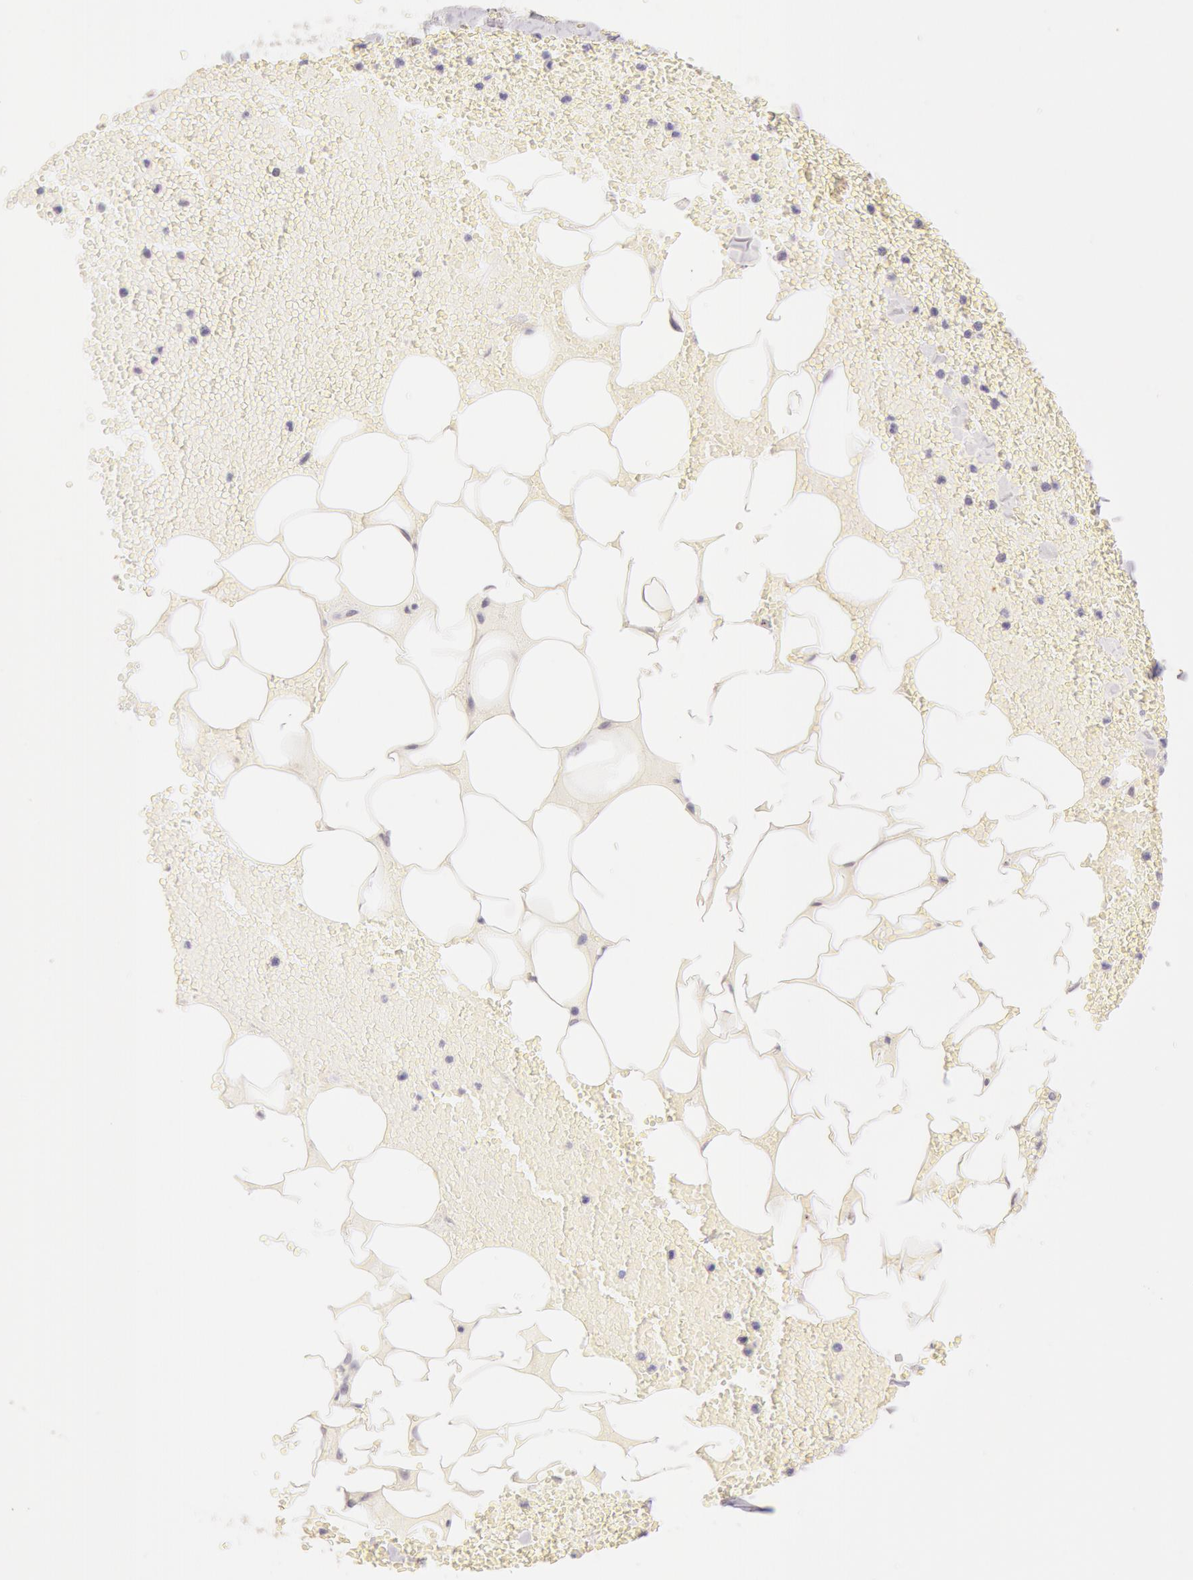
{"staining": {"intensity": "negative", "quantity": "none", "location": "none"}, "tissue": "adipose tissue", "cell_type": "Adipocytes", "image_type": "normal", "snomed": [{"axis": "morphology", "description": "Normal tissue, NOS"}, {"axis": "morphology", "description": "Inflammation, NOS"}, {"axis": "topography", "description": "Lymph node"}, {"axis": "topography", "description": "Peripheral nerve tissue"}], "caption": "Immunohistochemistry (IHC) histopathology image of benign adipose tissue stained for a protein (brown), which shows no expression in adipocytes.", "gene": "ZNF597", "patient": {"sex": "male", "age": 52}}